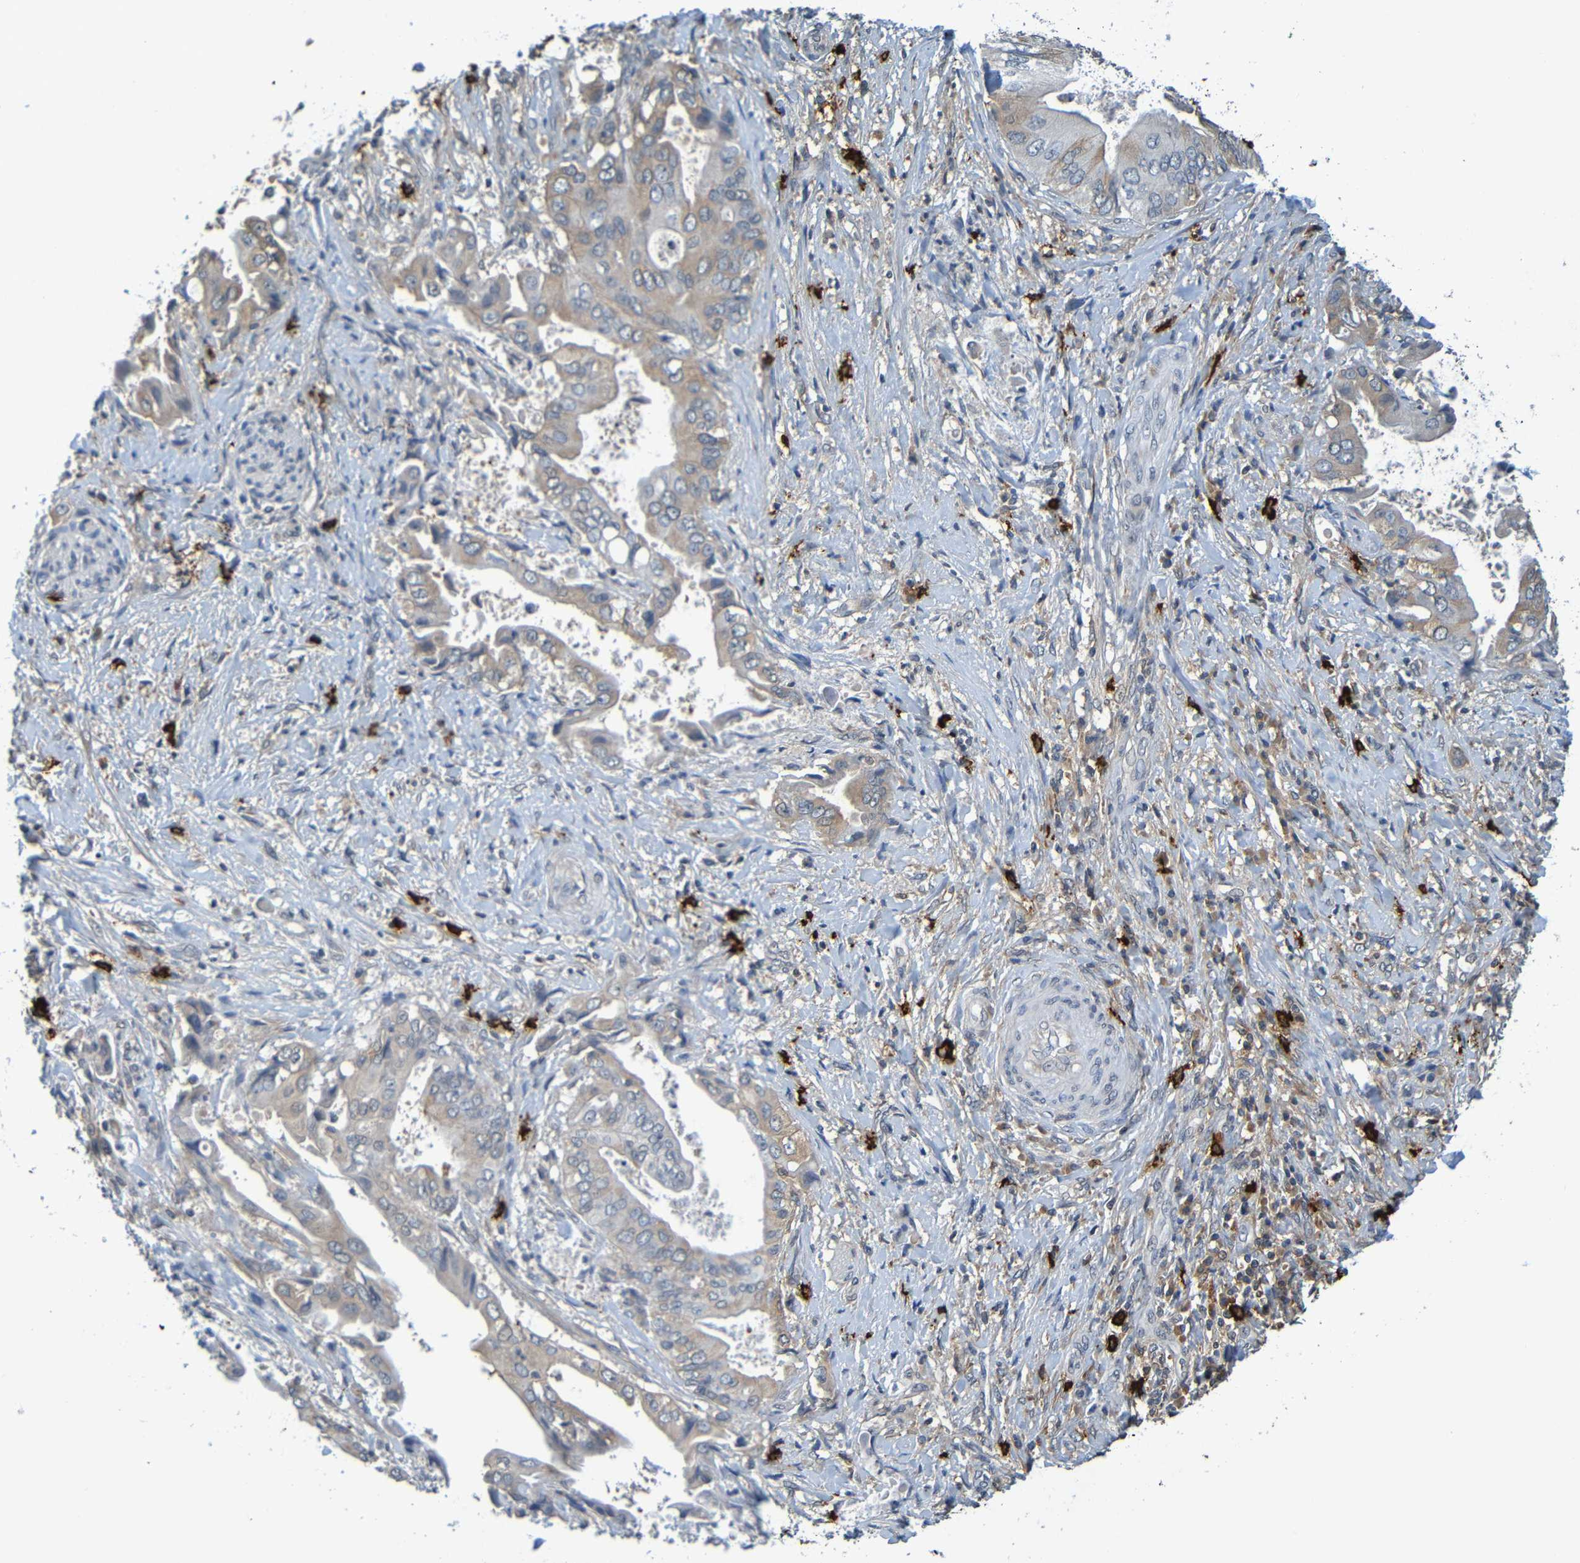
{"staining": {"intensity": "weak", "quantity": "25%-75%", "location": "cytoplasmic/membranous"}, "tissue": "liver cancer", "cell_type": "Tumor cells", "image_type": "cancer", "snomed": [{"axis": "morphology", "description": "Cholangiocarcinoma"}, {"axis": "topography", "description": "Liver"}], "caption": "The micrograph demonstrates staining of liver cancer, revealing weak cytoplasmic/membranous protein staining (brown color) within tumor cells.", "gene": "C3AR1", "patient": {"sex": "male", "age": 58}}